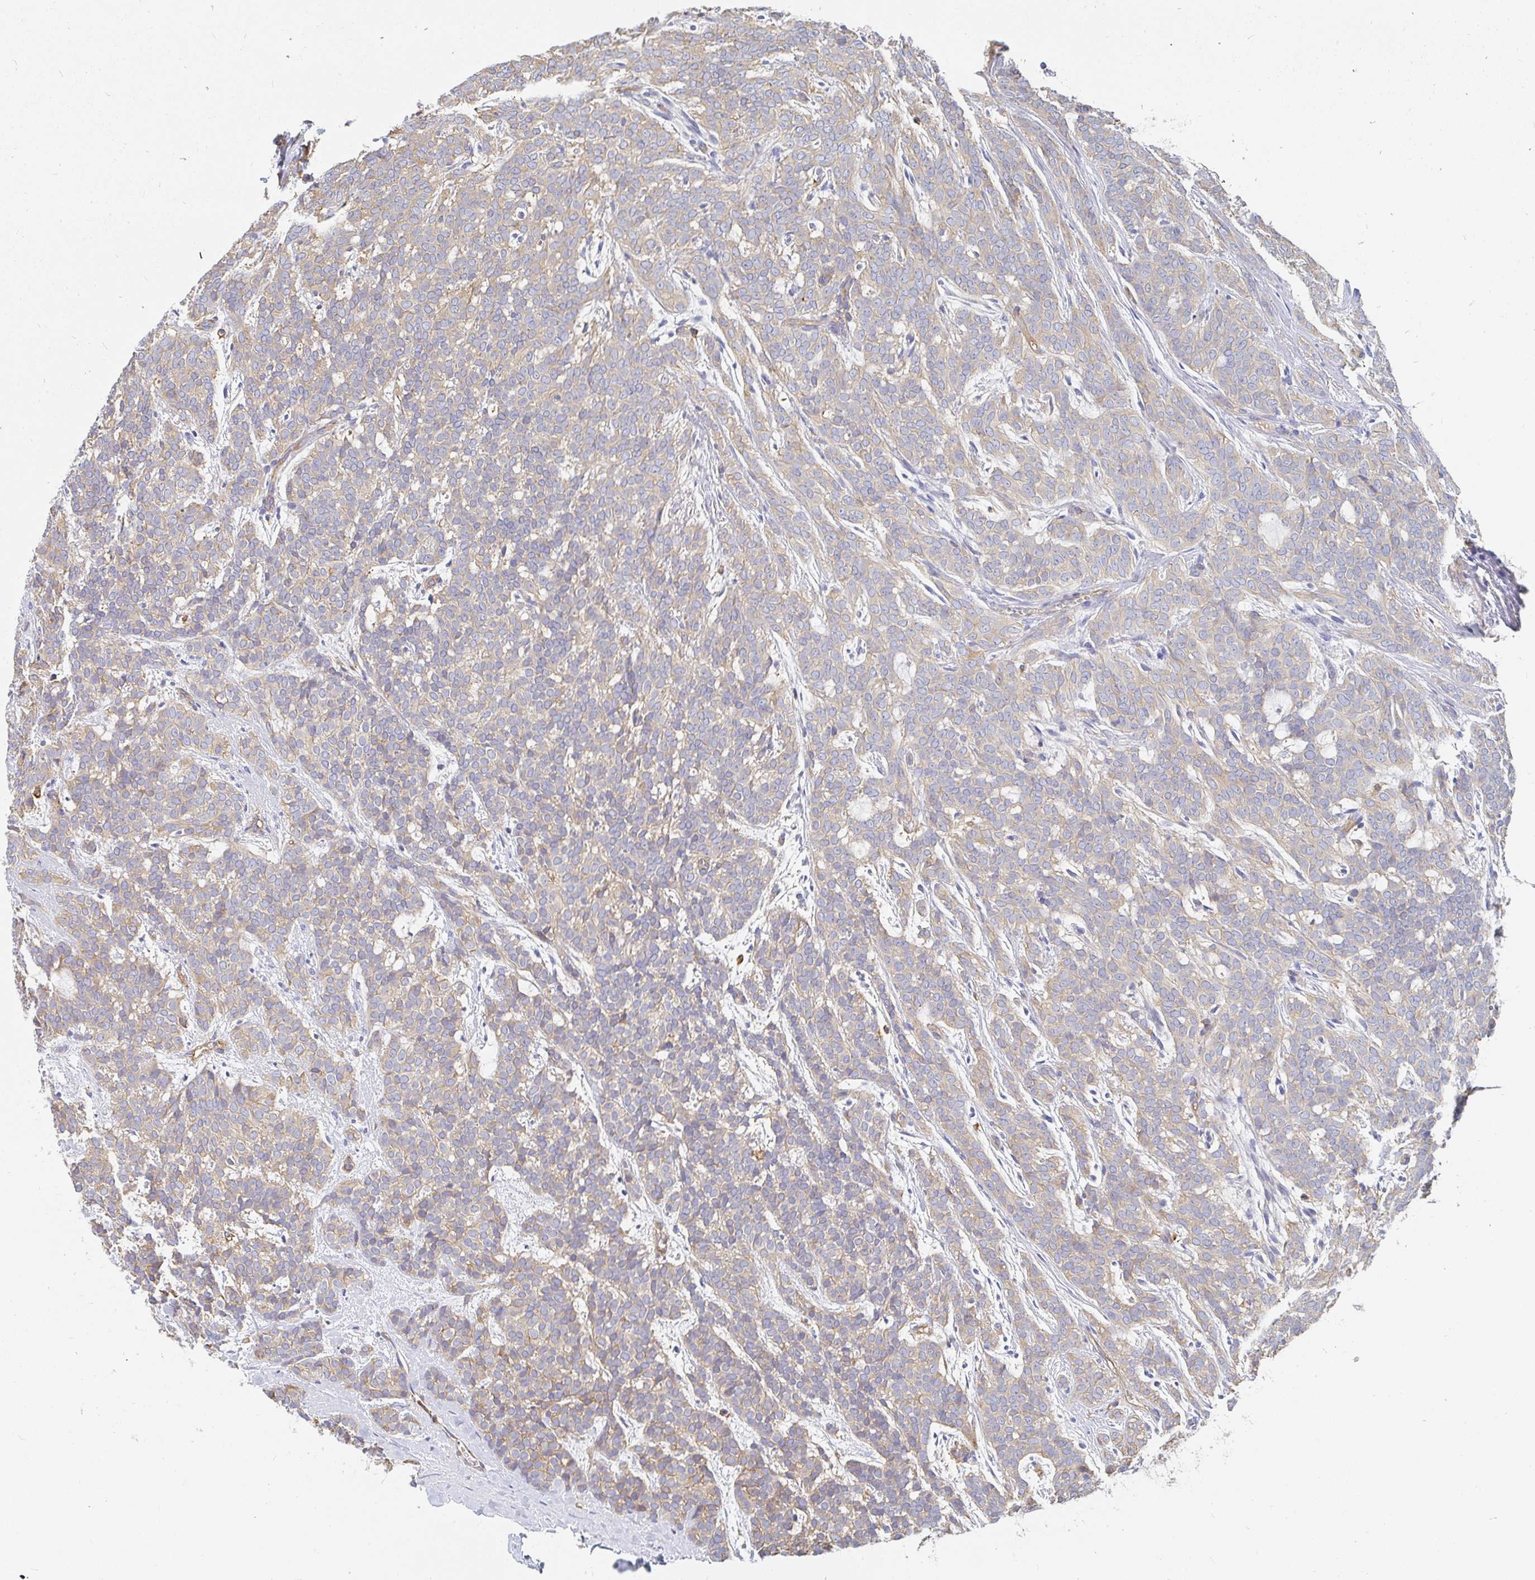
{"staining": {"intensity": "moderate", "quantity": "<25%", "location": "cytoplasmic/membranous"}, "tissue": "head and neck cancer", "cell_type": "Tumor cells", "image_type": "cancer", "snomed": [{"axis": "morphology", "description": "Normal tissue, NOS"}, {"axis": "morphology", "description": "Adenocarcinoma, NOS"}, {"axis": "topography", "description": "Oral tissue"}, {"axis": "topography", "description": "Head-Neck"}], "caption": "High-magnification brightfield microscopy of head and neck cancer stained with DAB (brown) and counterstained with hematoxylin (blue). tumor cells exhibit moderate cytoplasmic/membranous positivity is appreciated in approximately<25% of cells.", "gene": "TSPAN19", "patient": {"sex": "female", "age": 57}}